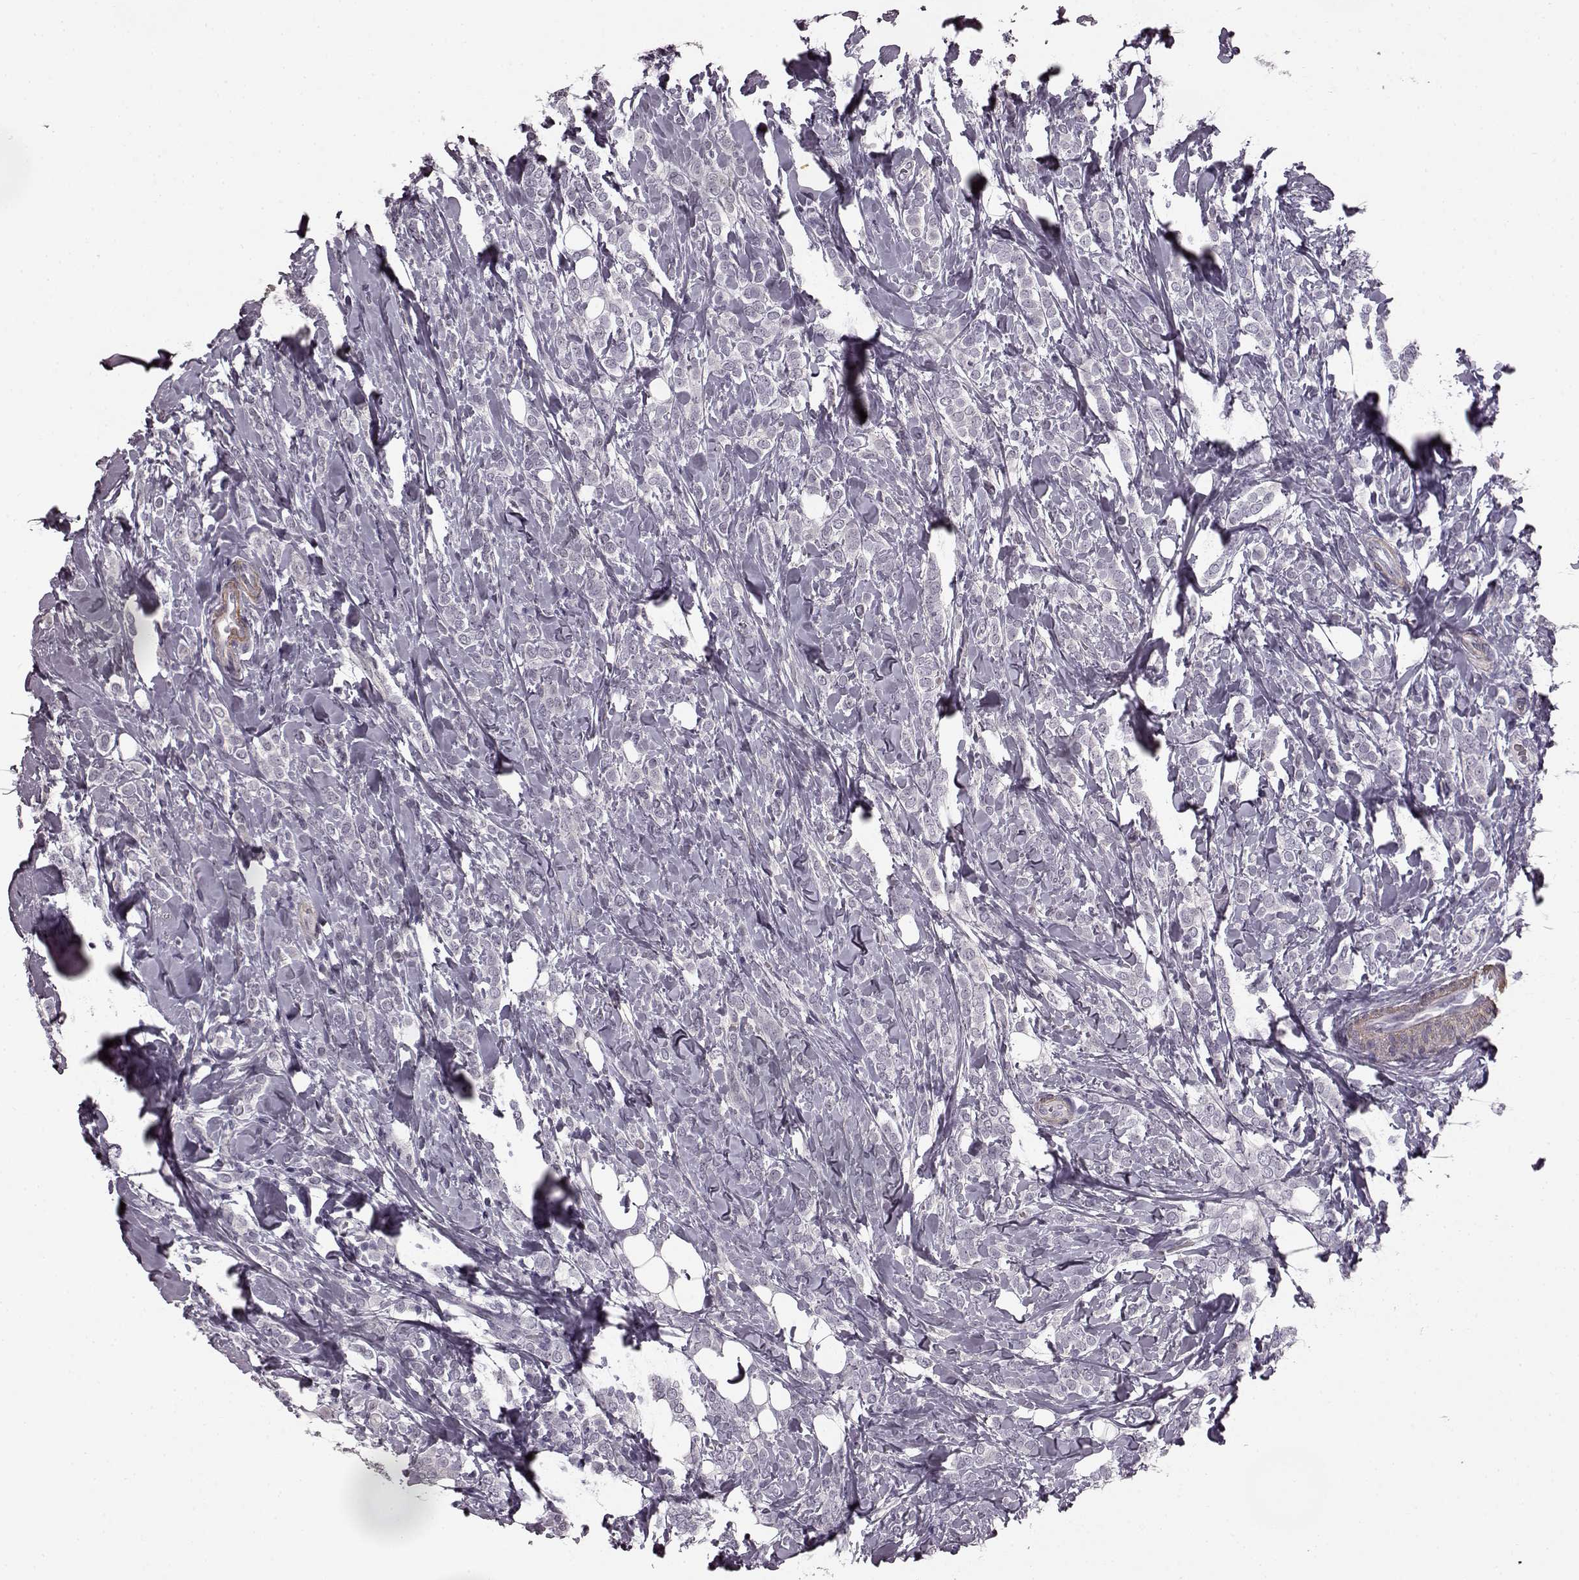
{"staining": {"intensity": "negative", "quantity": "none", "location": "none"}, "tissue": "breast cancer", "cell_type": "Tumor cells", "image_type": "cancer", "snomed": [{"axis": "morphology", "description": "Lobular carcinoma"}, {"axis": "topography", "description": "Breast"}], "caption": "Breast cancer stained for a protein using immunohistochemistry demonstrates no expression tumor cells.", "gene": "SLCO3A1", "patient": {"sex": "female", "age": 49}}